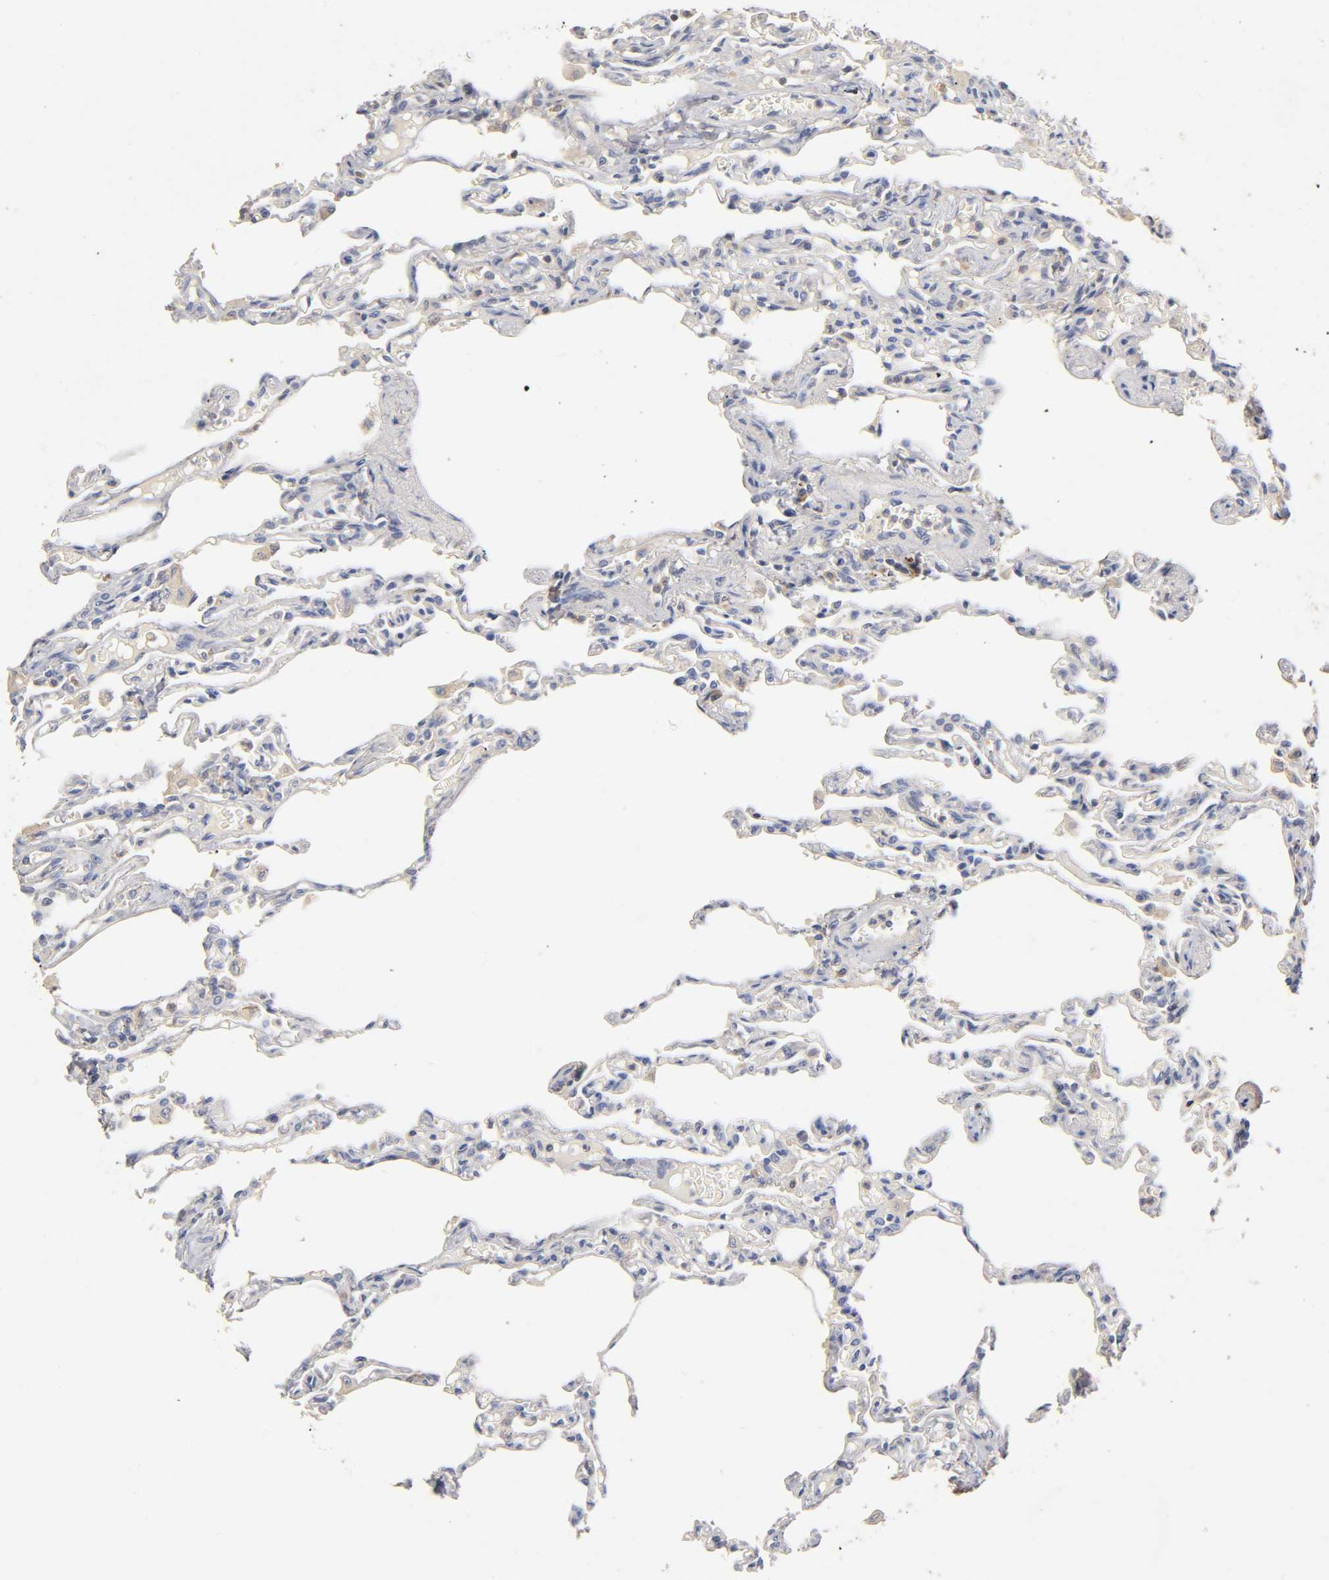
{"staining": {"intensity": "weak", "quantity": "25%-75%", "location": "cytoplasmic/membranous"}, "tissue": "lung", "cell_type": "Alveolar cells", "image_type": "normal", "snomed": [{"axis": "morphology", "description": "Normal tissue, NOS"}, {"axis": "topography", "description": "Lung"}], "caption": "A high-resolution photomicrograph shows immunohistochemistry staining of unremarkable lung, which displays weak cytoplasmic/membranous expression in about 25%-75% of alveolar cells. The staining was performed using DAB (3,3'-diaminobenzidine), with brown indicating positive protein expression. Nuclei are stained blue with hematoxylin.", "gene": "RHOA", "patient": {"sex": "male", "age": 21}}